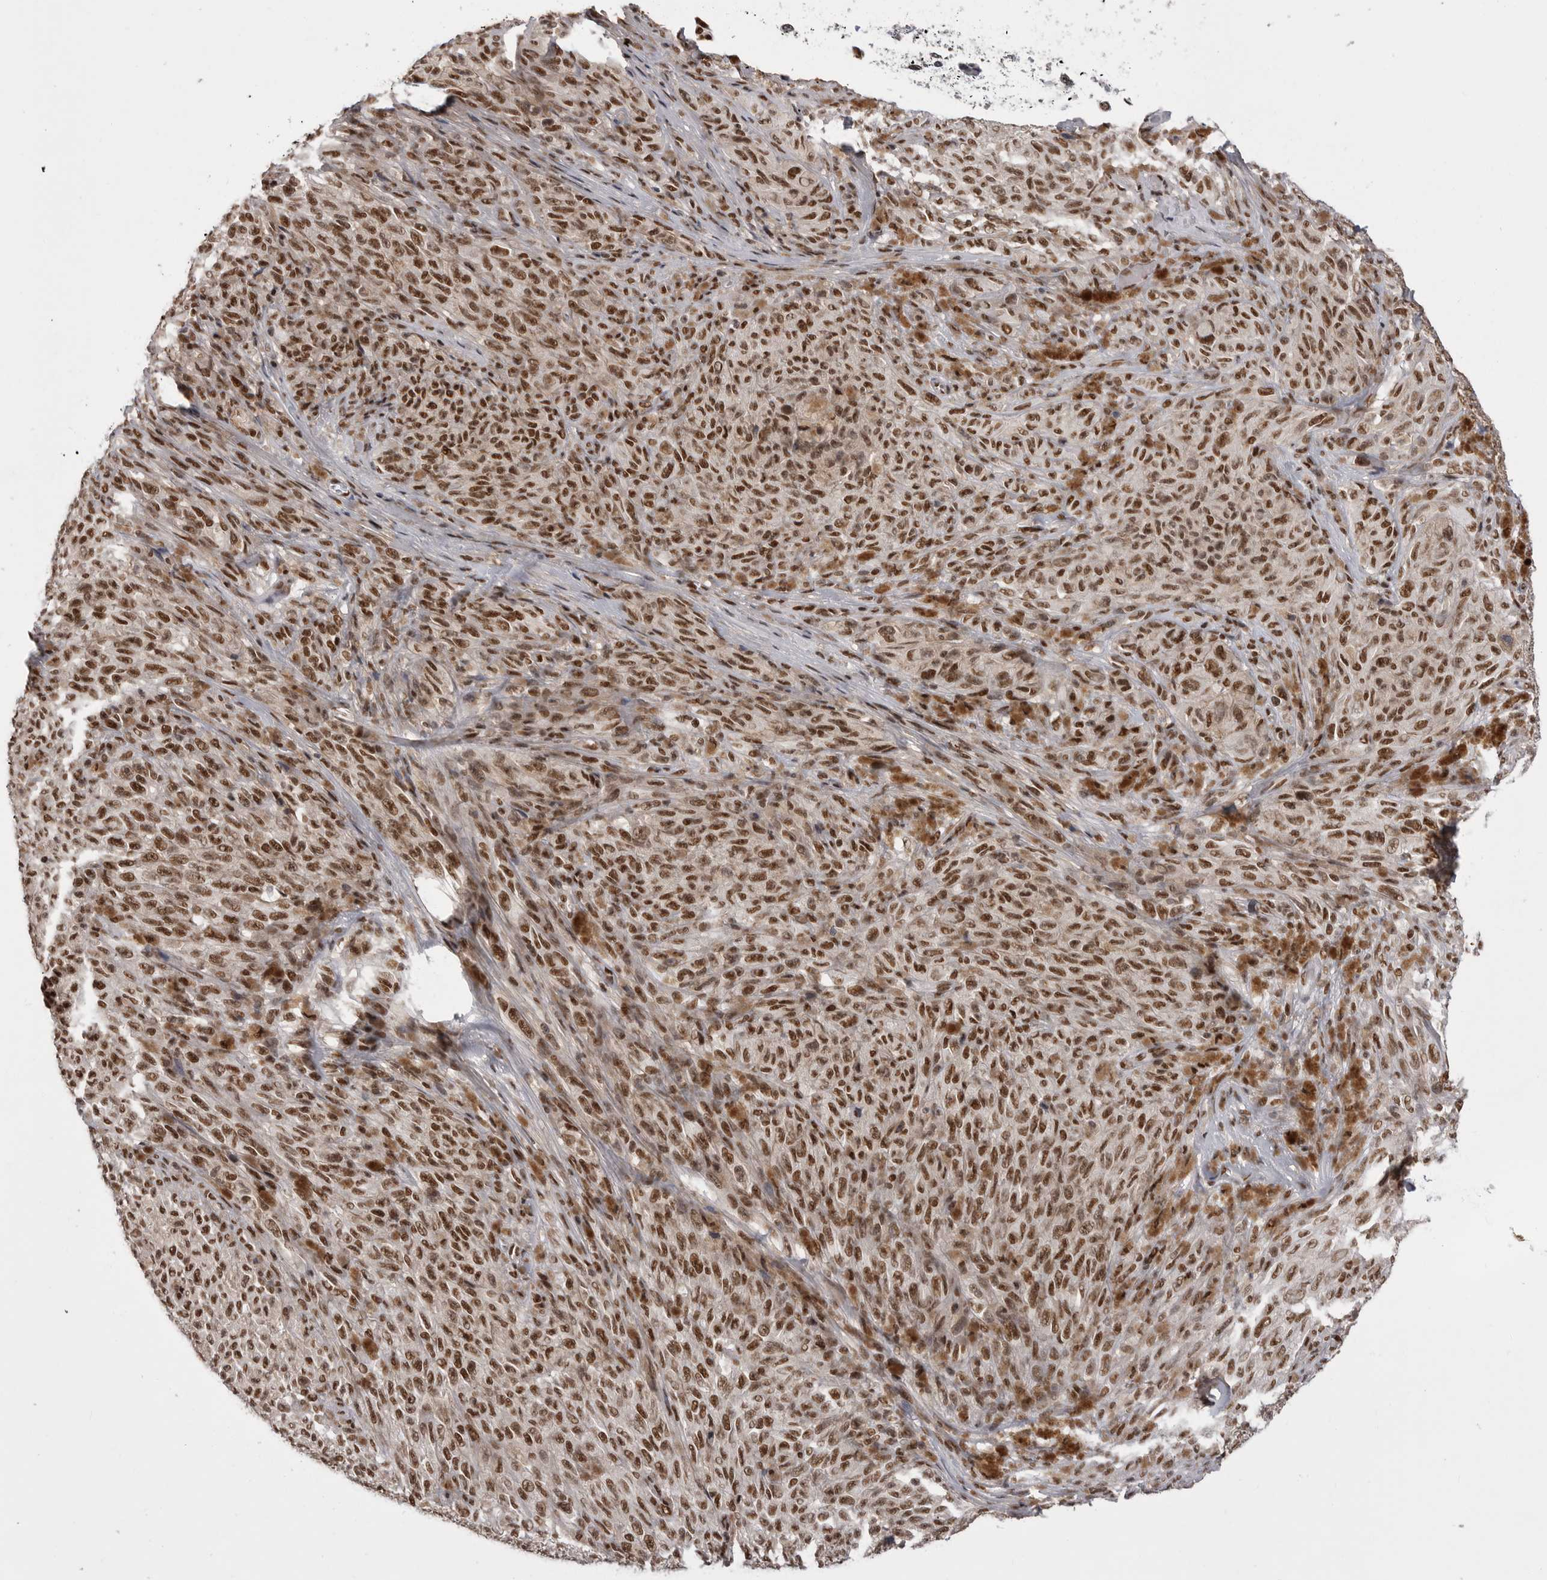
{"staining": {"intensity": "strong", "quantity": ">75%", "location": "nuclear"}, "tissue": "melanoma", "cell_type": "Tumor cells", "image_type": "cancer", "snomed": [{"axis": "morphology", "description": "Malignant melanoma, NOS"}, {"axis": "topography", "description": "Skin"}], "caption": "The histopathology image displays a brown stain indicating the presence of a protein in the nuclear of tumor cells in malignant melanoma.", "gene": "PPP1R8", "patient": {"sex": "female", "age": 82}}